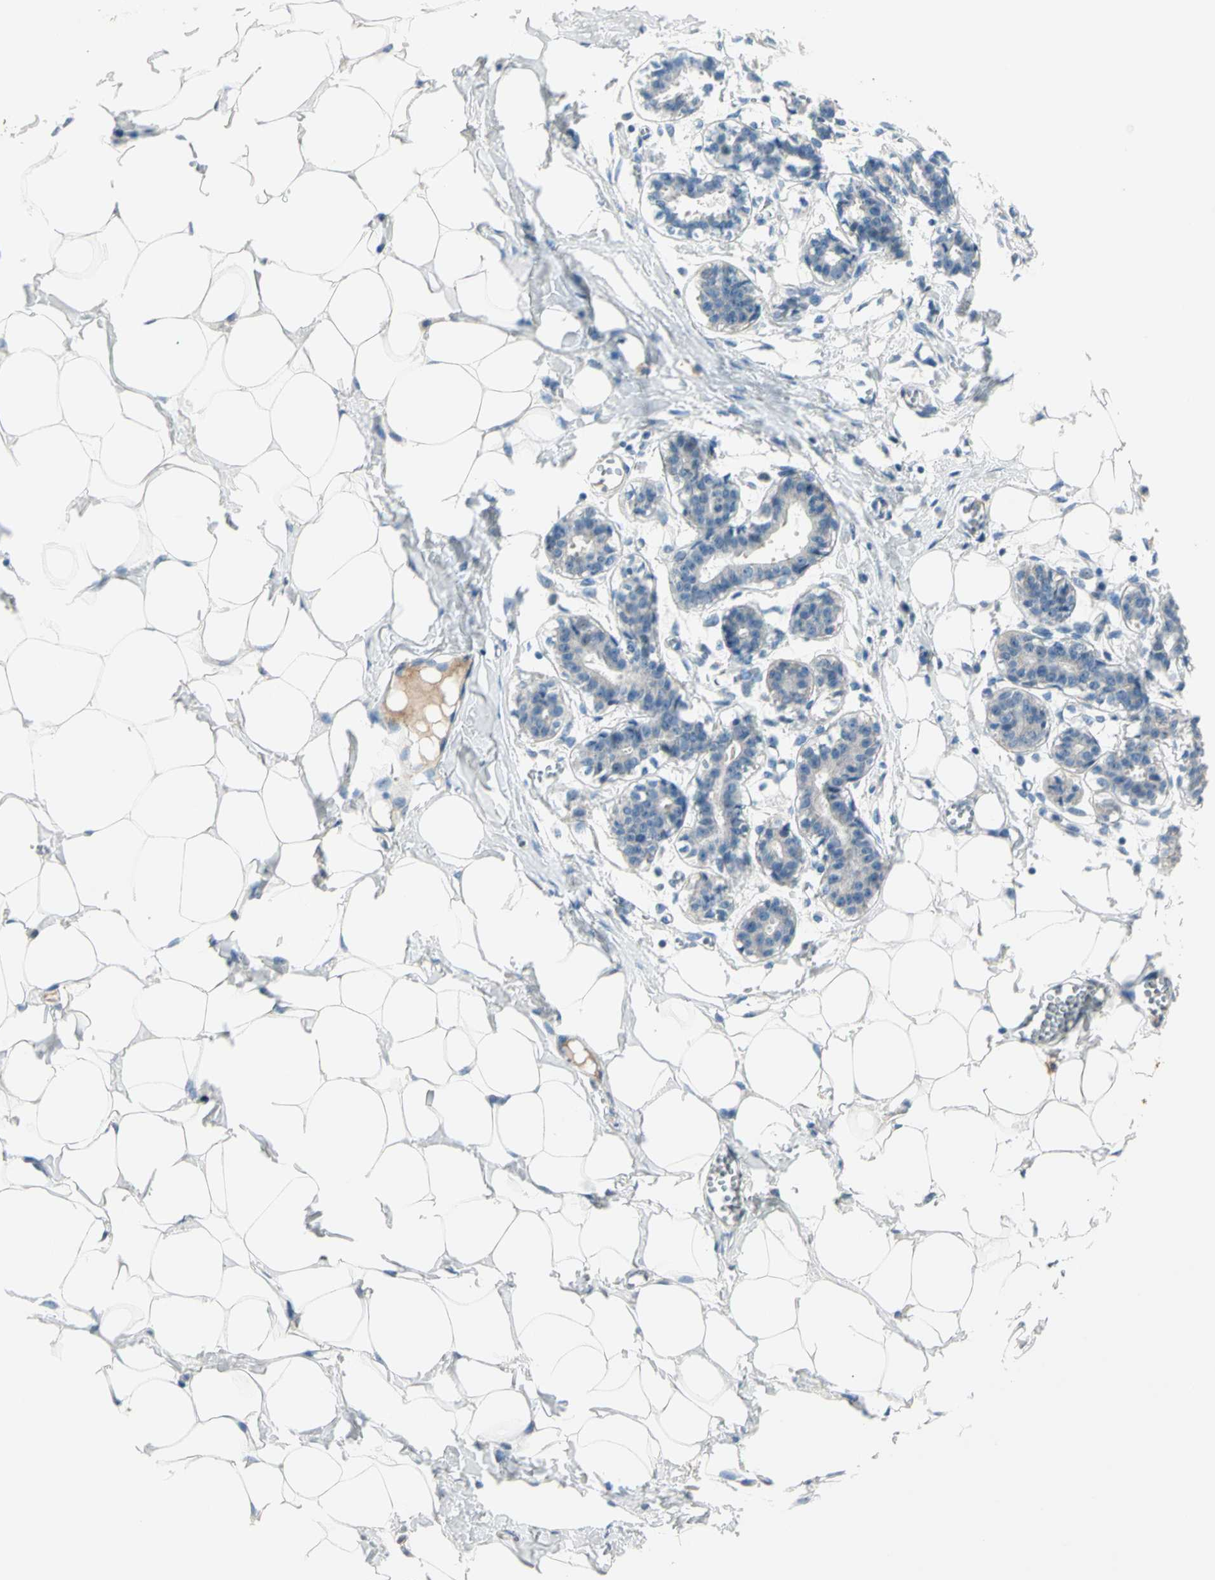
{"staining": {"intensity": "negative", "quantity": "none", "location": "none"}, "tissue": "breast", "cell_type": "Adipocytes", "image_type": "normal", "snomed": [{"axis": "morphology", "description": "Normal tissue, NOS"}, {"axis": "topography", "description": "Breast"}], "caption": "Human breast stained for a protein using immunohistochemistry (IHC) exhibits no staining in adipocytes.", "gene": "SERPIND1", "patient": {"sex": "female", "age": 27}}